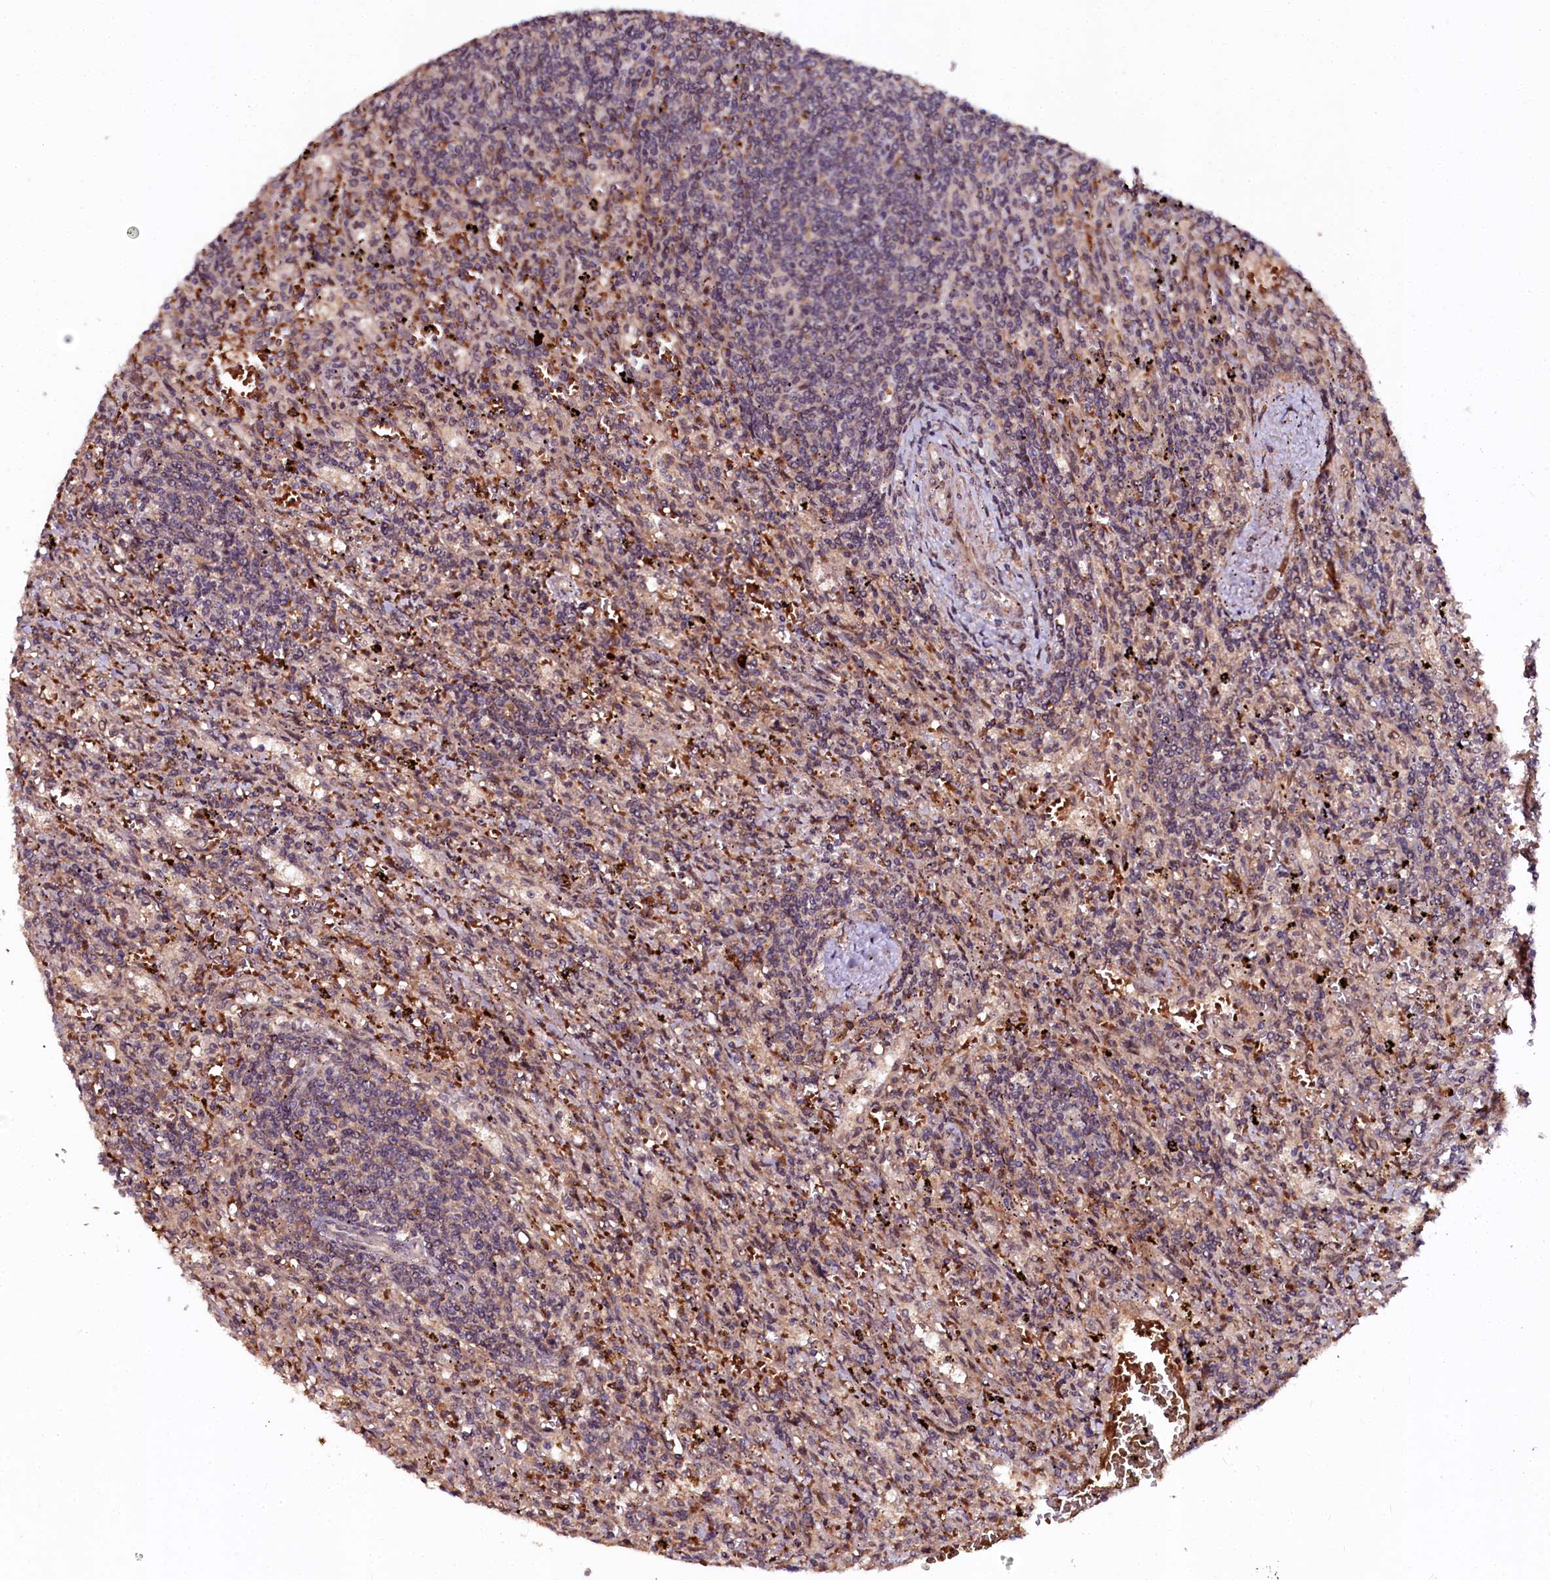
{"staining": {"intensity": "weak", "quantity": "<25%", "location": "cytoplasmic/membranous"}, "tissue": "lymphoma", "cell_type": "Tumor cells", "image_type": "cancer", "snomed": [{"axis": "morphology", "description": "Malignant lymphoma, non-Hodgkin's type, Low grade"}, {"axis": "topography", "description": "Spleen"}], "caption": "Lymphoma was stained to show a protein in brown. There is no significant staining in tumor cells.", "gene": "N4BP1", "patient": {"sex": "male", "age": 76}}